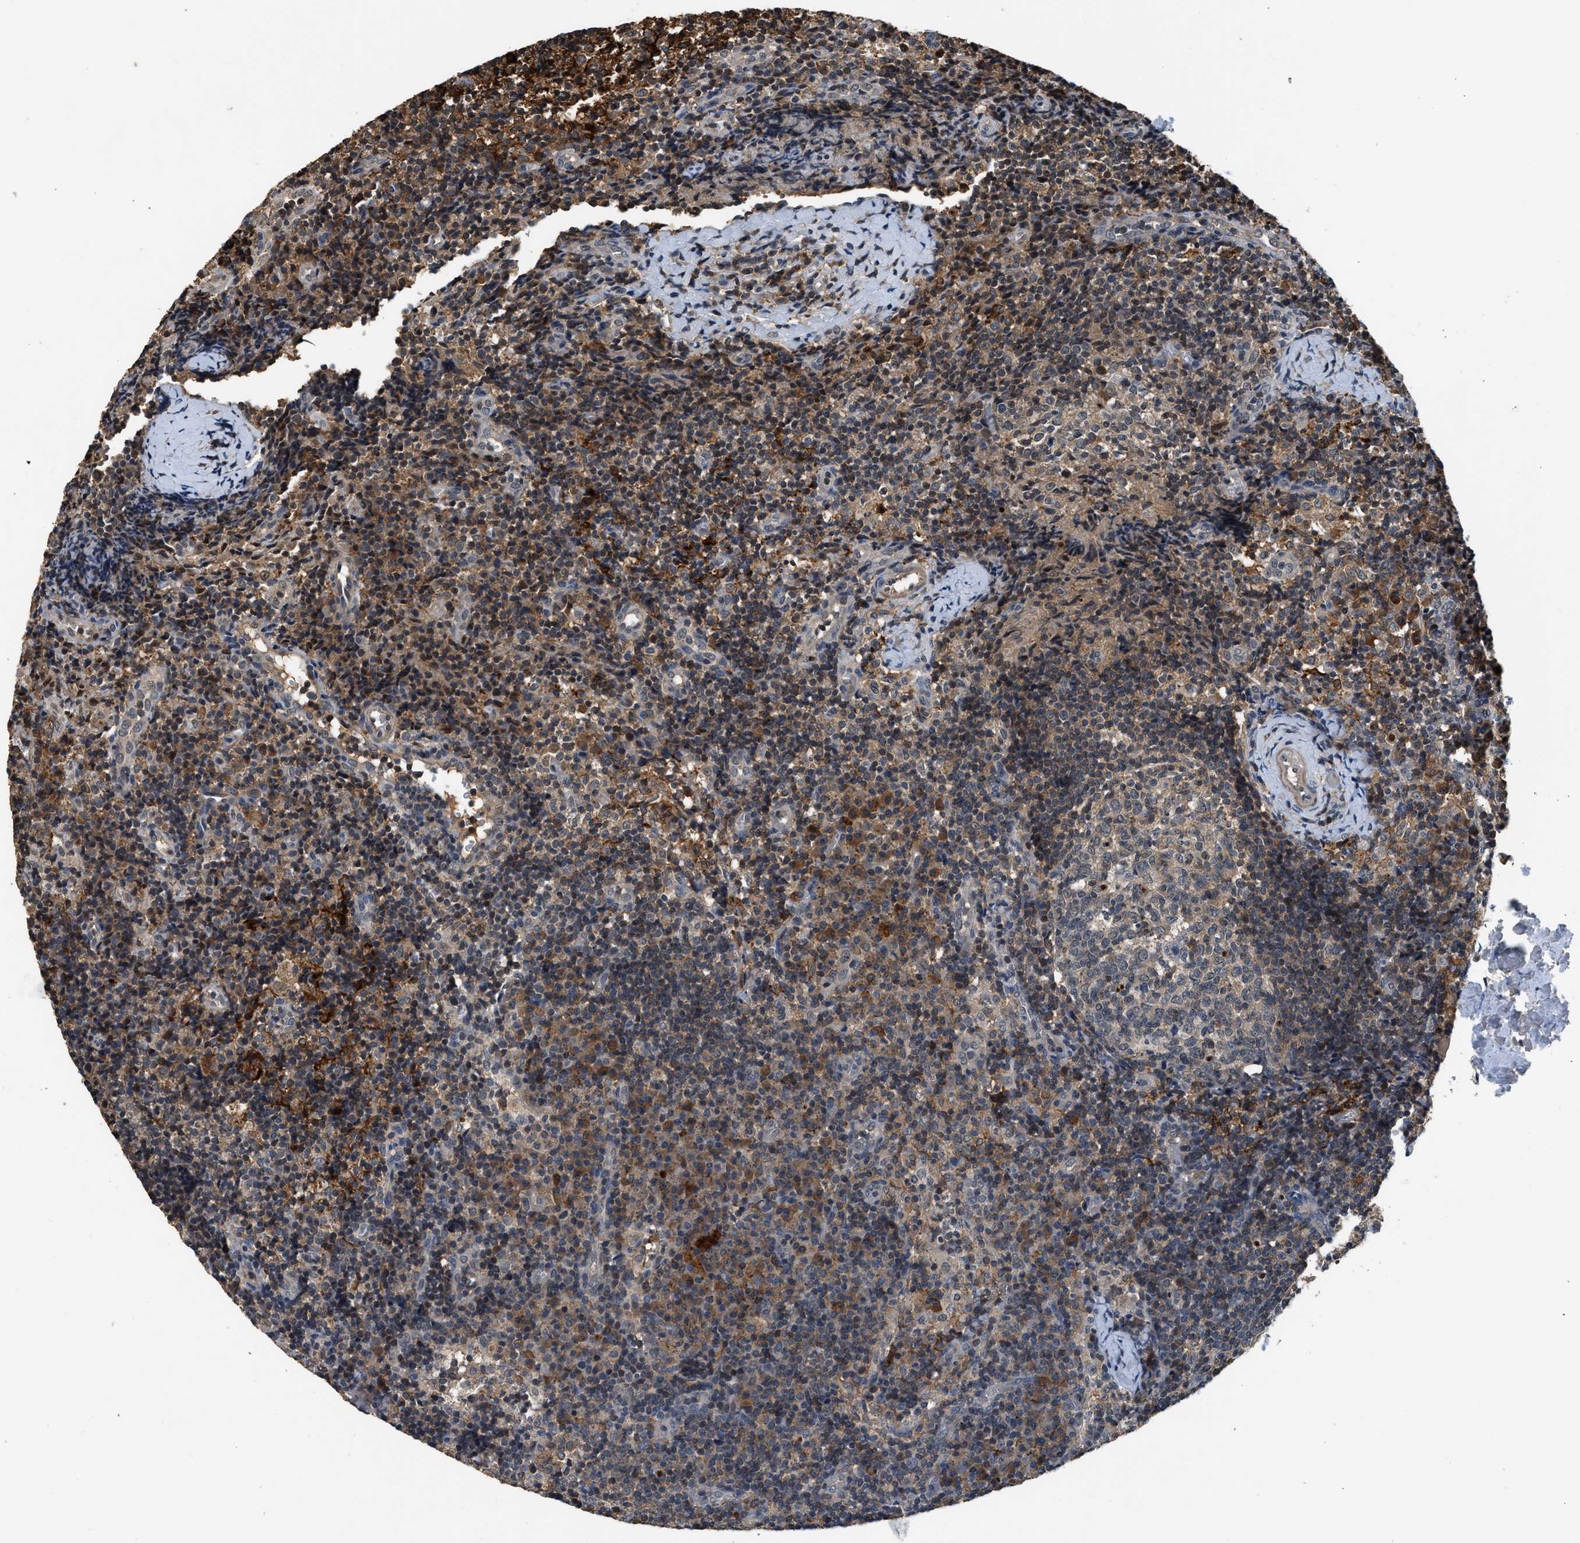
{"staining": {"intensity": "weak", "quantity": "25%-75%", "location": "cytoplasmic/membranous,nuclear"}, "tissue": "lymph node", "cell_type": "Germinal center cells", "image_type": "normal", "snomed": [{"axis": "morphology", "description": "Normal tissue, NOS"}, {"axis": "morphology", "description": "Inflammation, NOS"}, {"axis": "topography", "description": "Lymph node"}], "caption": "Benign lymph node reveals weak cytoplasmic/membranous,nuclear expression in about 25%-75% of germinal center cells.", "gene": "SLC15A4", "patient": {"sex": "male", "age": 55}}